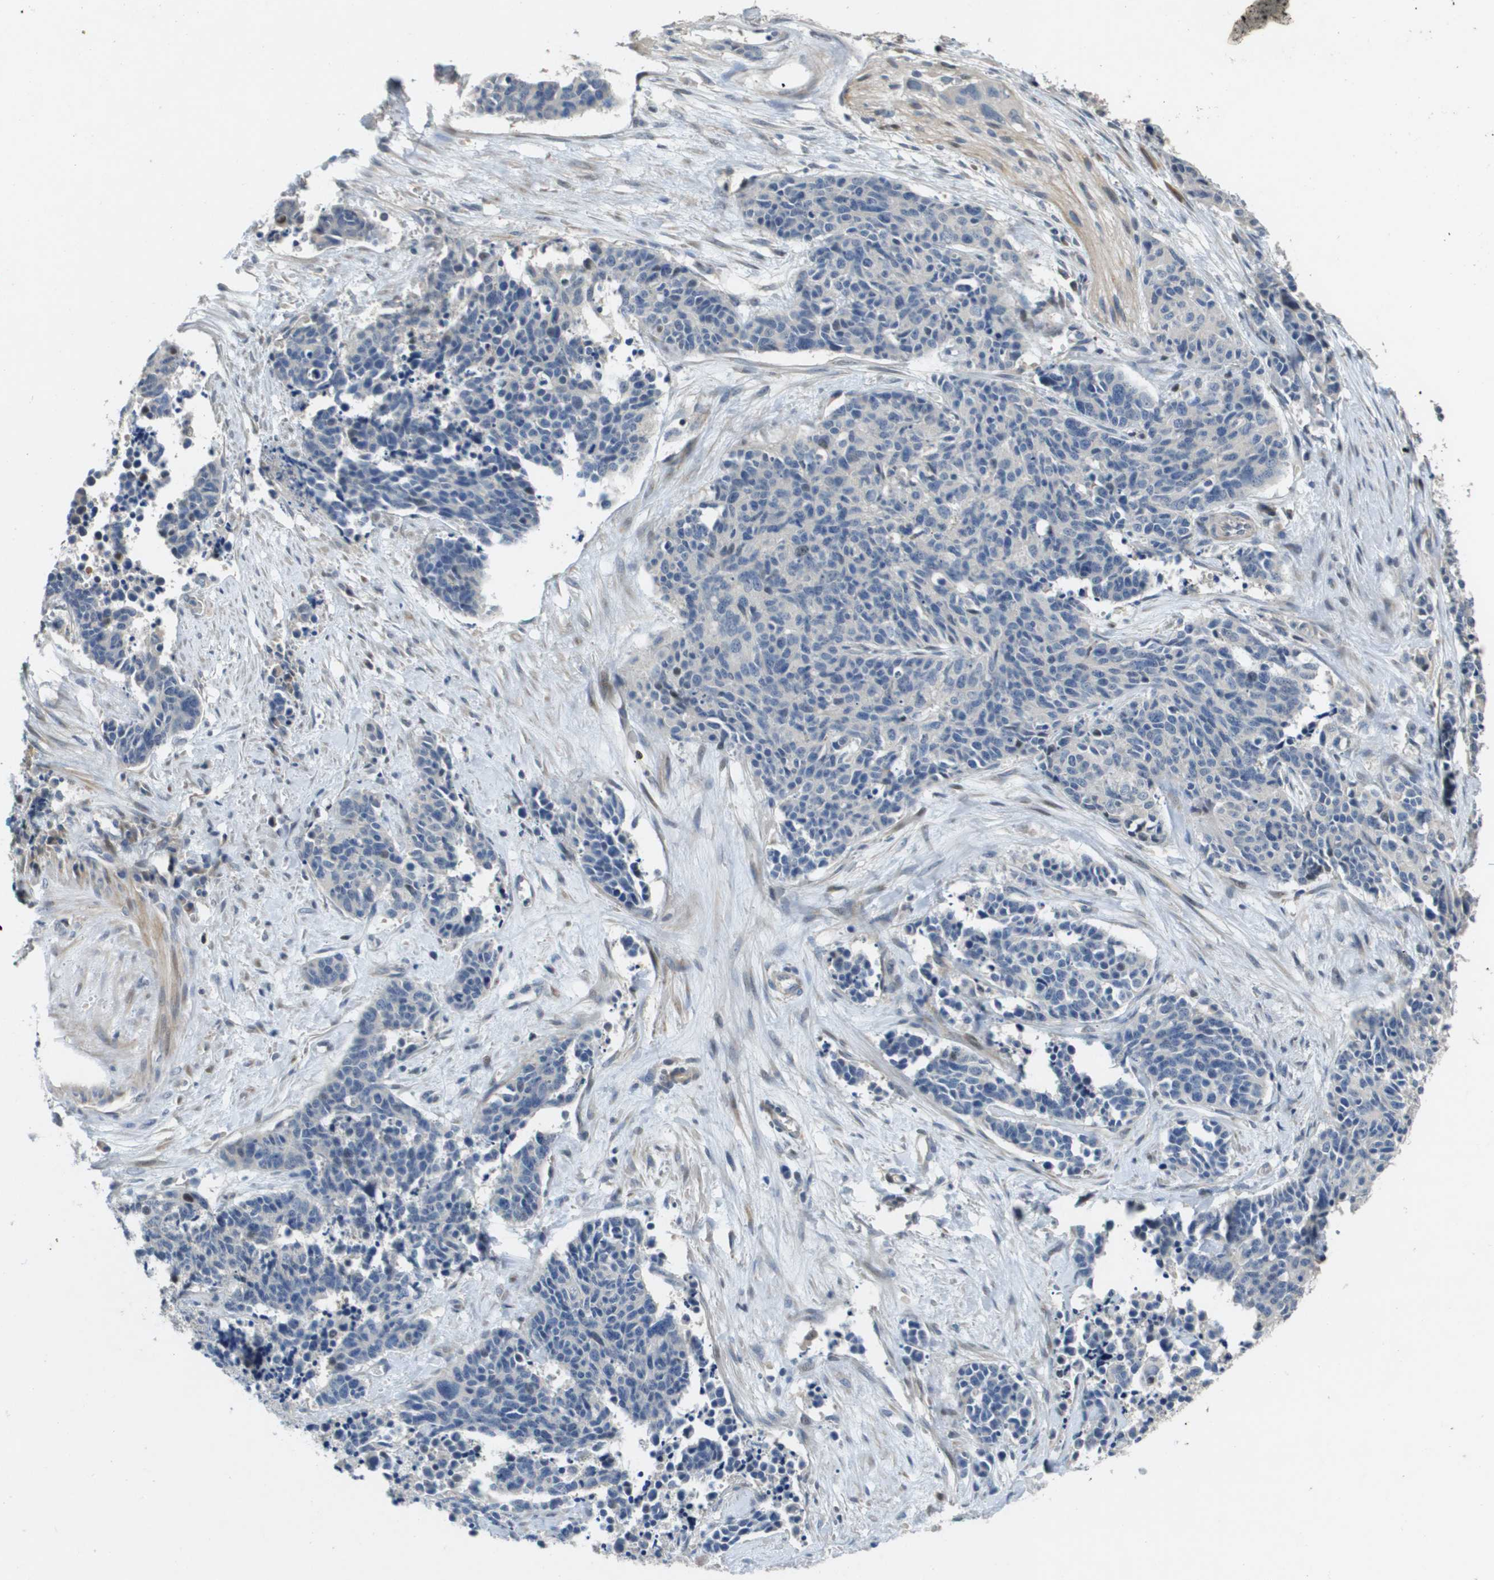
{"staining": {"intensity": "weak", "quantity": "<25%", "location": "nuclear"}, "tissue": "cervical cancer", "cell_type": "Tumor cells", "image_type": "cancer", "snomed": [{"axis": "morphology", "description": "Squamous cell carcinoma, NOS"}, {"axis": "topography", "description": "Cervix"}], "caption": "IHC histopathology image of cervical cancer stained for a protein (brown), which displays no staining in tumor cells.", "gene": "SCN4B", "patient": {"sex": "female", "age": 35}}